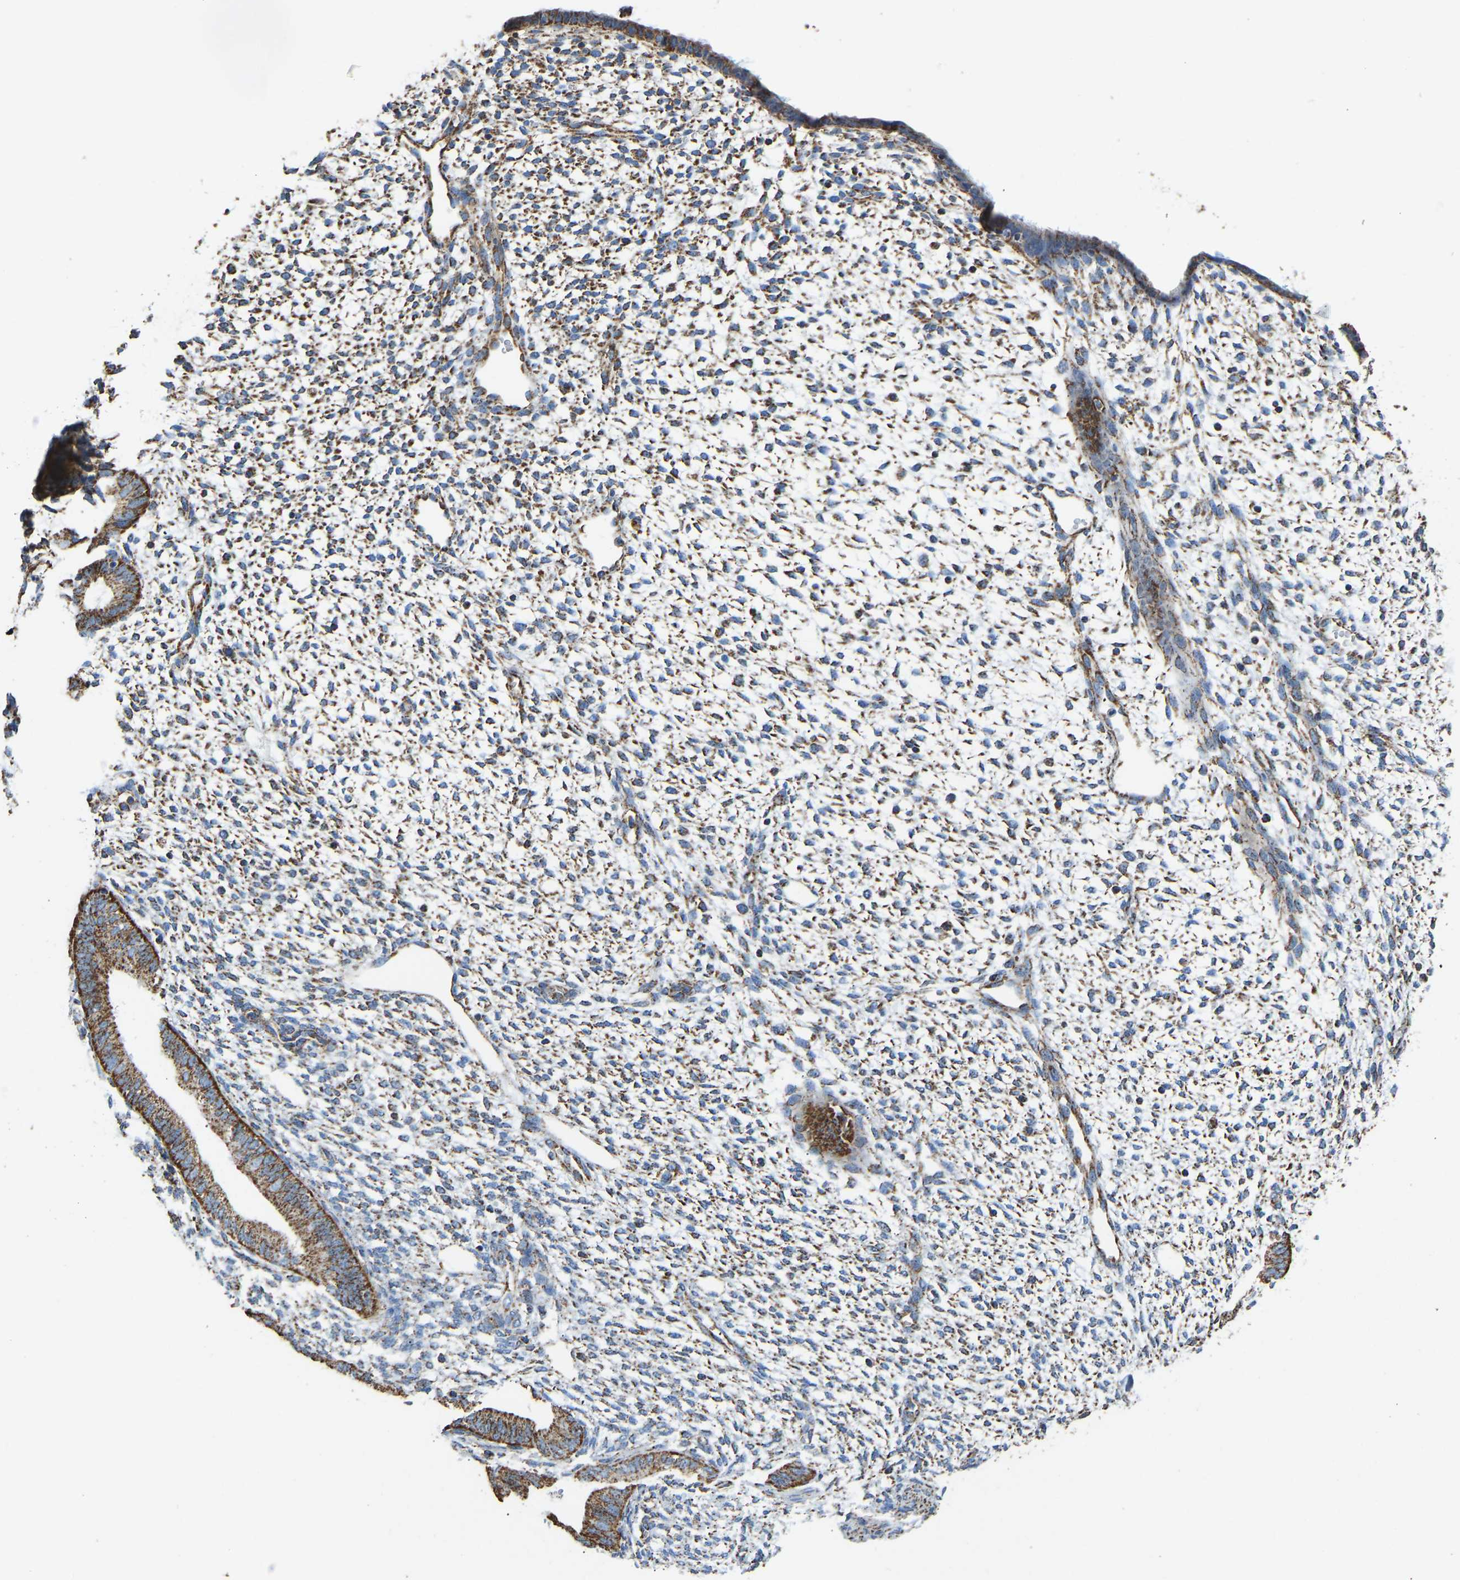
{"staining": {"intensity": "moderate", "quantity": ">75%", "location": "cytoplasmic/membranous"}, "tissue": "endometrium", "cell_type": "Cells in endometrial stroma", "image_type": "normal", "snomed": [{"axis": "morphology", "description": "Normal tissue, NOS"}, {"axis": "topography", "description": "Endometrium"}], "caption": "Endometrium stained with DAB (3,3'-diaminobenzidine) immunohistochemistry (IHC) displays medium levels of moderate cytoplasmic/membranous expression in approximately >75% of cells in endometrial stroma.", "gene": "IRX6", "patient": {"sex": "female", "age": 46}}